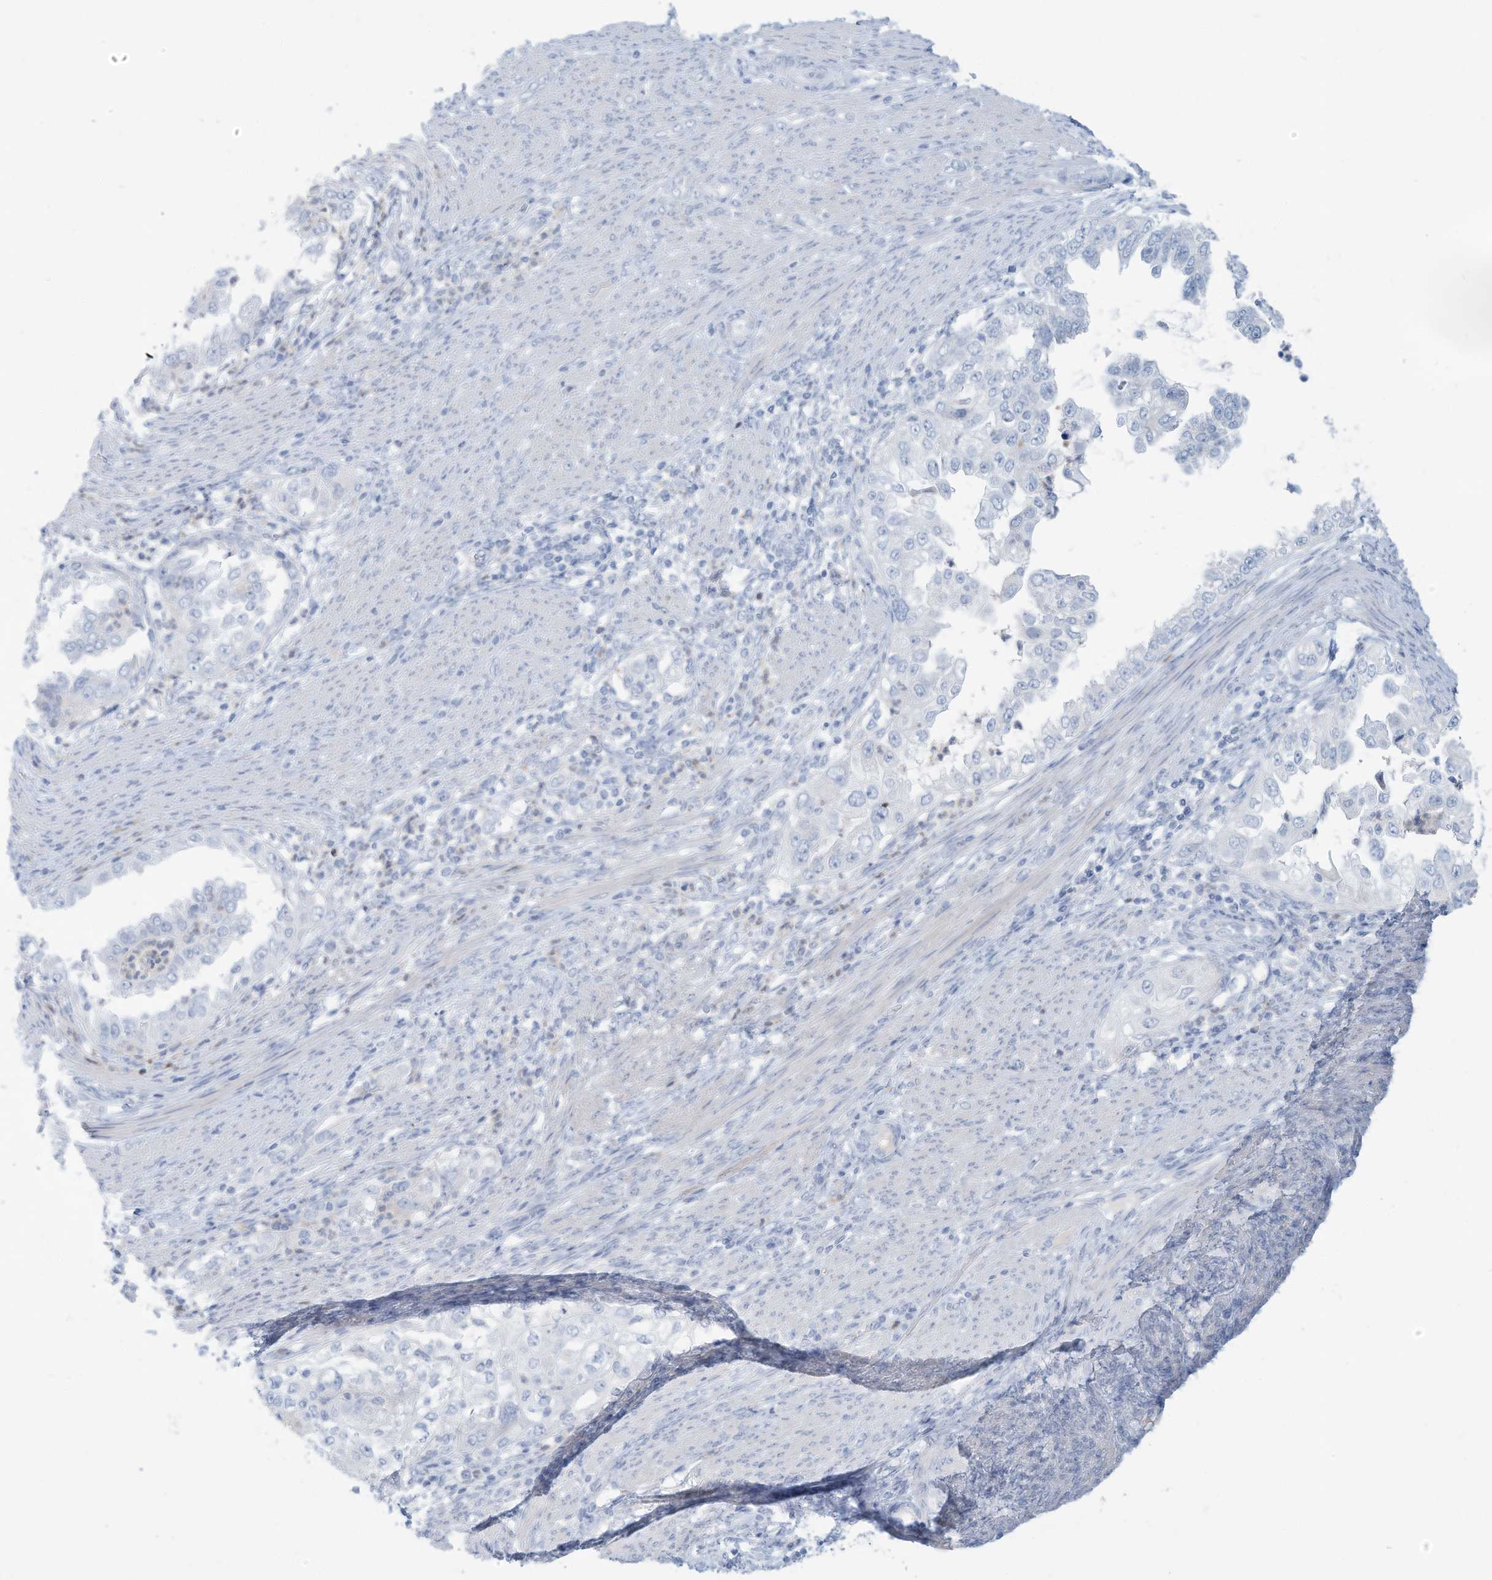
{"staining": {"intensity": "negative", "quantity": "none", "location": "none"}, "tissue": "endometrial cancer", "cell_type": "Tumor cells", "image_type": "cancer", "snomed": [{"axis": "morphology", "description": "Adenocarcinoma, NOS"}, {"axis": "topography", "description": "Endometrium"}], "caption": "Endometrial adenocarcinoma was stained to show a protein in brown. There is no significant staining in tumor cells.", "gene": "ERI2", "patient": {"sex": "female", "age": 85}}